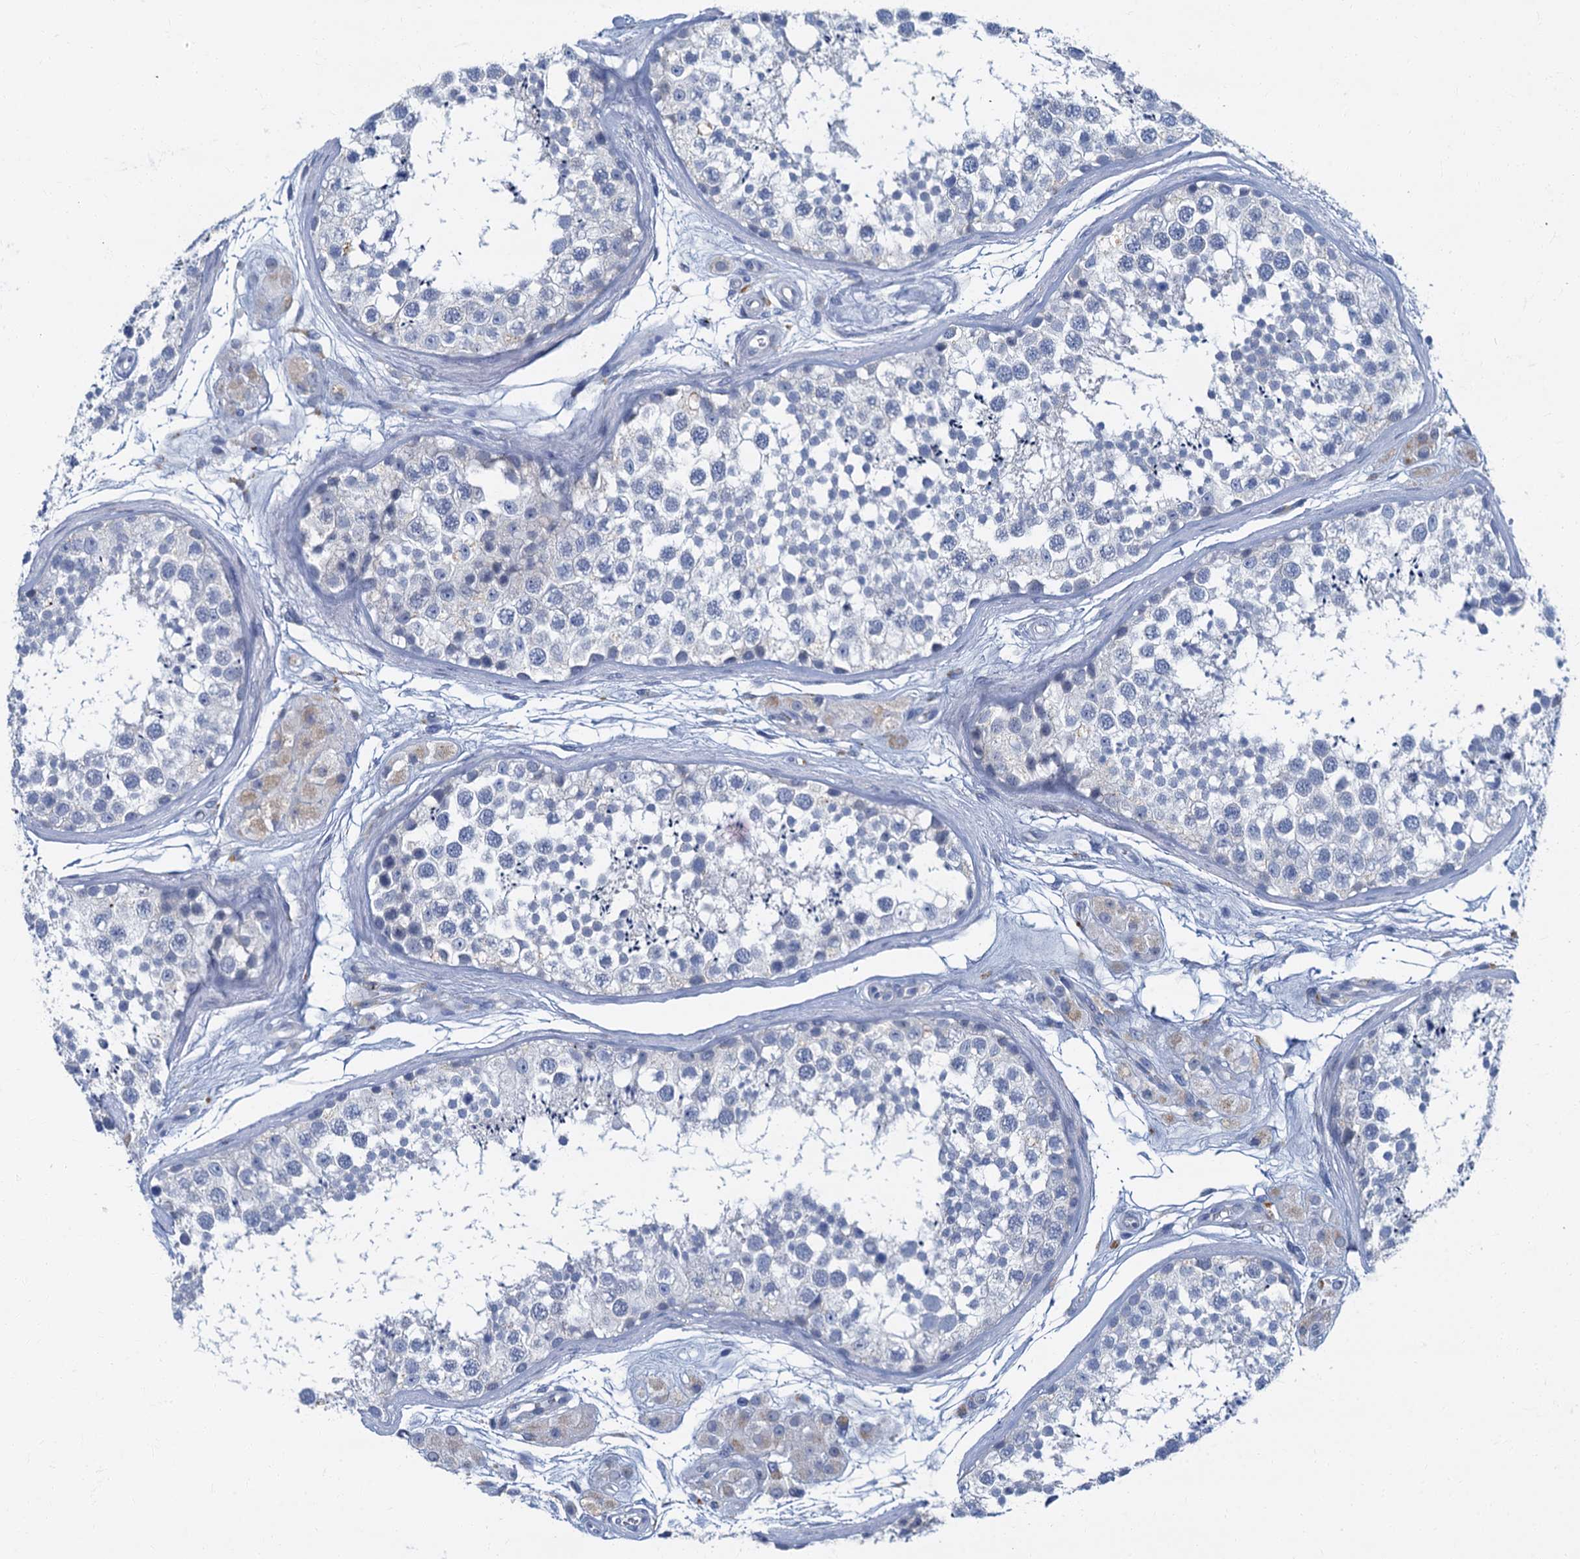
{"staining": {"intensity": "negative", "quantity": "none", "location": "none"}, "tissue": "testis", "cell_type": "Cells in seminiferous ducts", "image_type": "normal", "snomed": [{"axis": "morphology", "description": "Normal tissue, NOS"}, {"axis": "topography", "description": "Testis"}], "caption": "High power microscopy photomicrograph of an IHC micrograph of normal testis, revealing no significant positivity in cells in seminiferous ducts.", "gene": "LYPD3", "patient": {"sex": "male", "age": 56}}